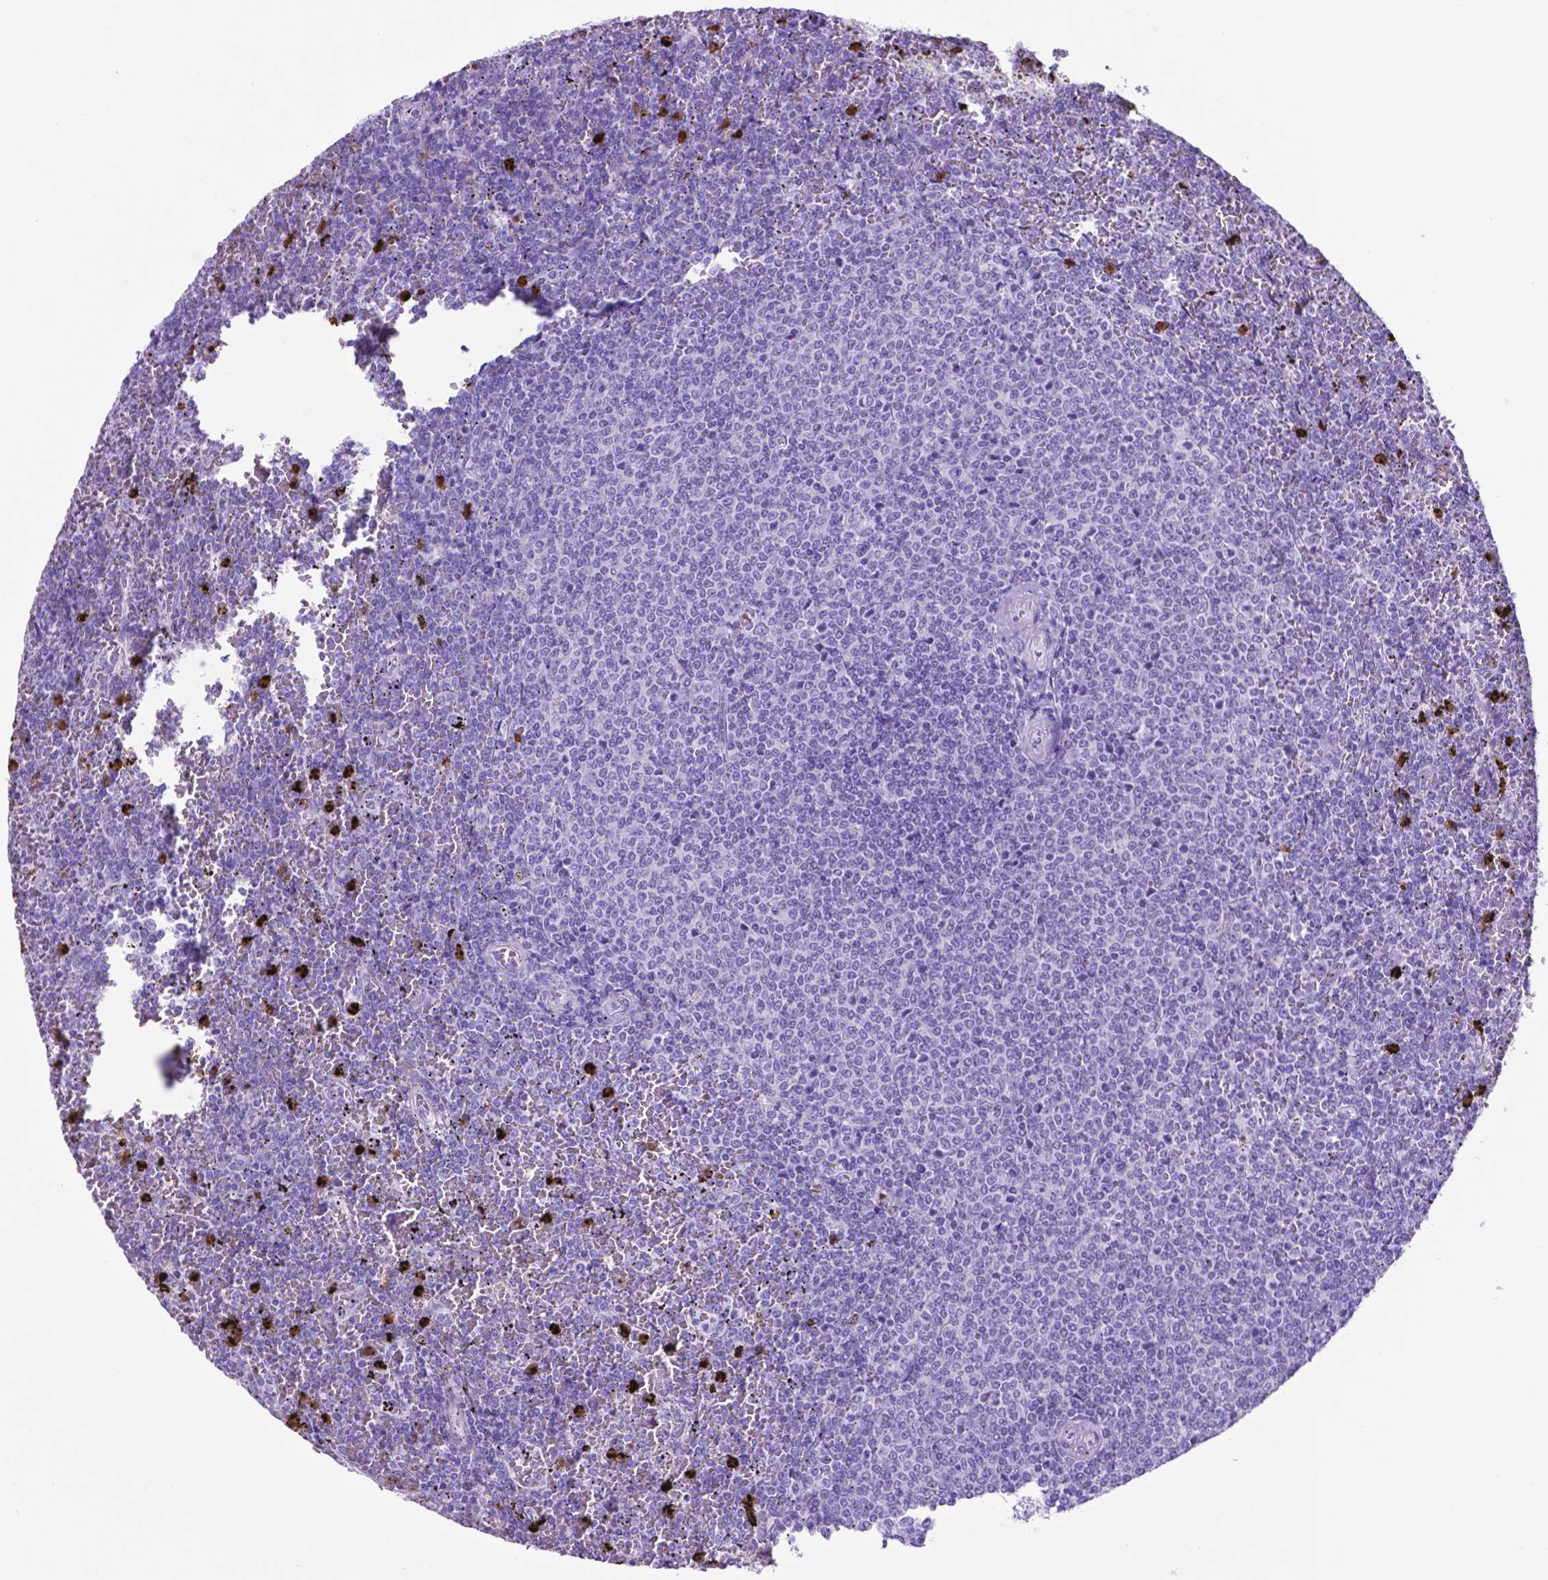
{"staining": {"intensity": "negative", "quantity": "none", "location": "none"}, "tissue": "lymphoma", "cell_type": "Tumor cells", "image_type": "cancer", "snomed": [{"axis": "morphology", "description": "Malignant lymphoma, non-Hodgkin's type, Low grade"}, {"axis": "topography", "description": "Spleen"}], "caption": "A high-resolution image shows immunohistochemistry (IHC) staining of lymphoma, which displays no significant staining in tumor cells.", "gene": "LZTR1", "patient": {"sex": "female", "age": 77}}